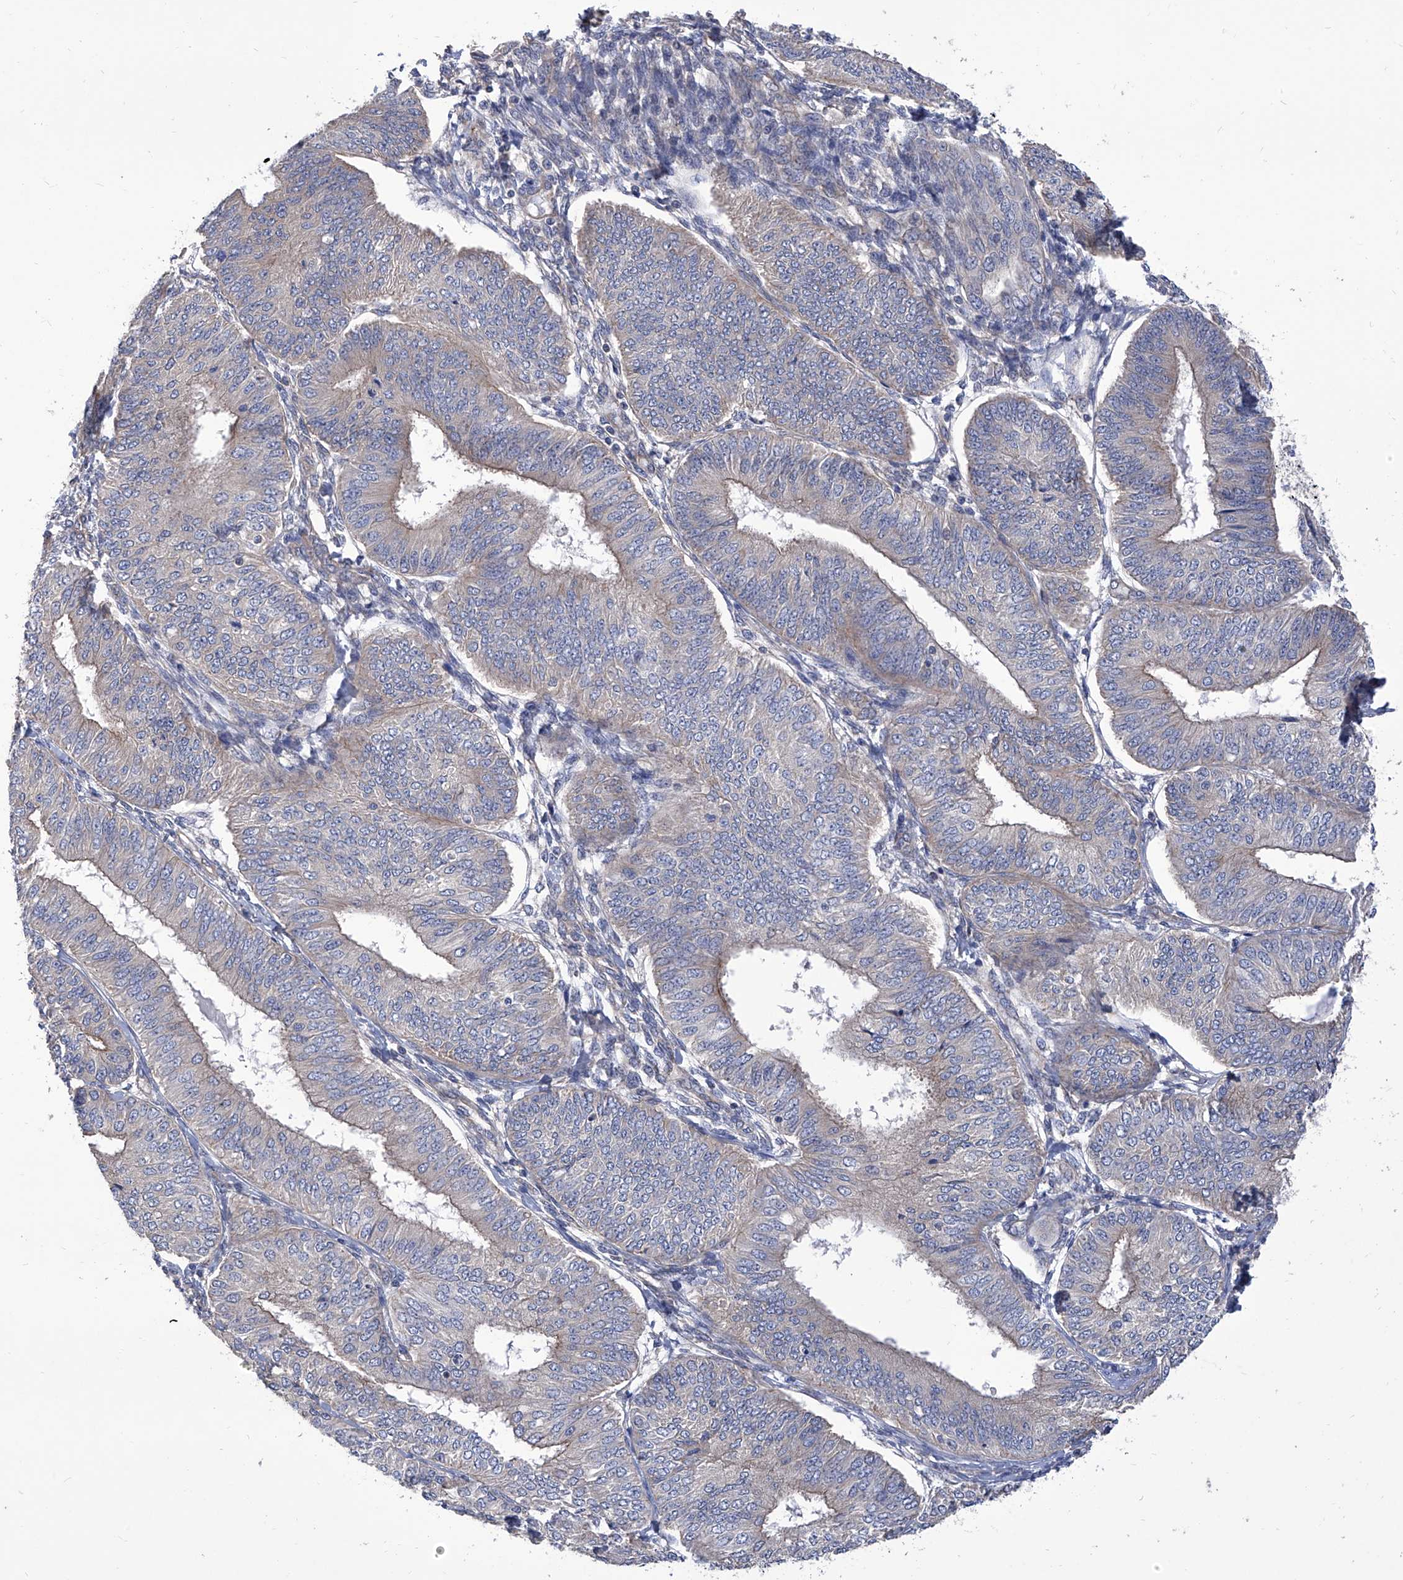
{"staining": {"intensity": "weak", "quantity": "<25%", "location": "cytoplasmic/membranous"}, "tissue": "endometrial cancer", "cell_type": "Tumor cells", "image_type": "cancer", "snomed": [{"axis": "morphology", "description": "Adenocarcinoma, NOS"}, {"axis": "topography", "description": "Endometrium"}], "caption": "Tumor cells show no significant expression in endometrial adenocarcinoma.", "gene": "TJAP1", "patient": {"sex": "female", "age": 58}}